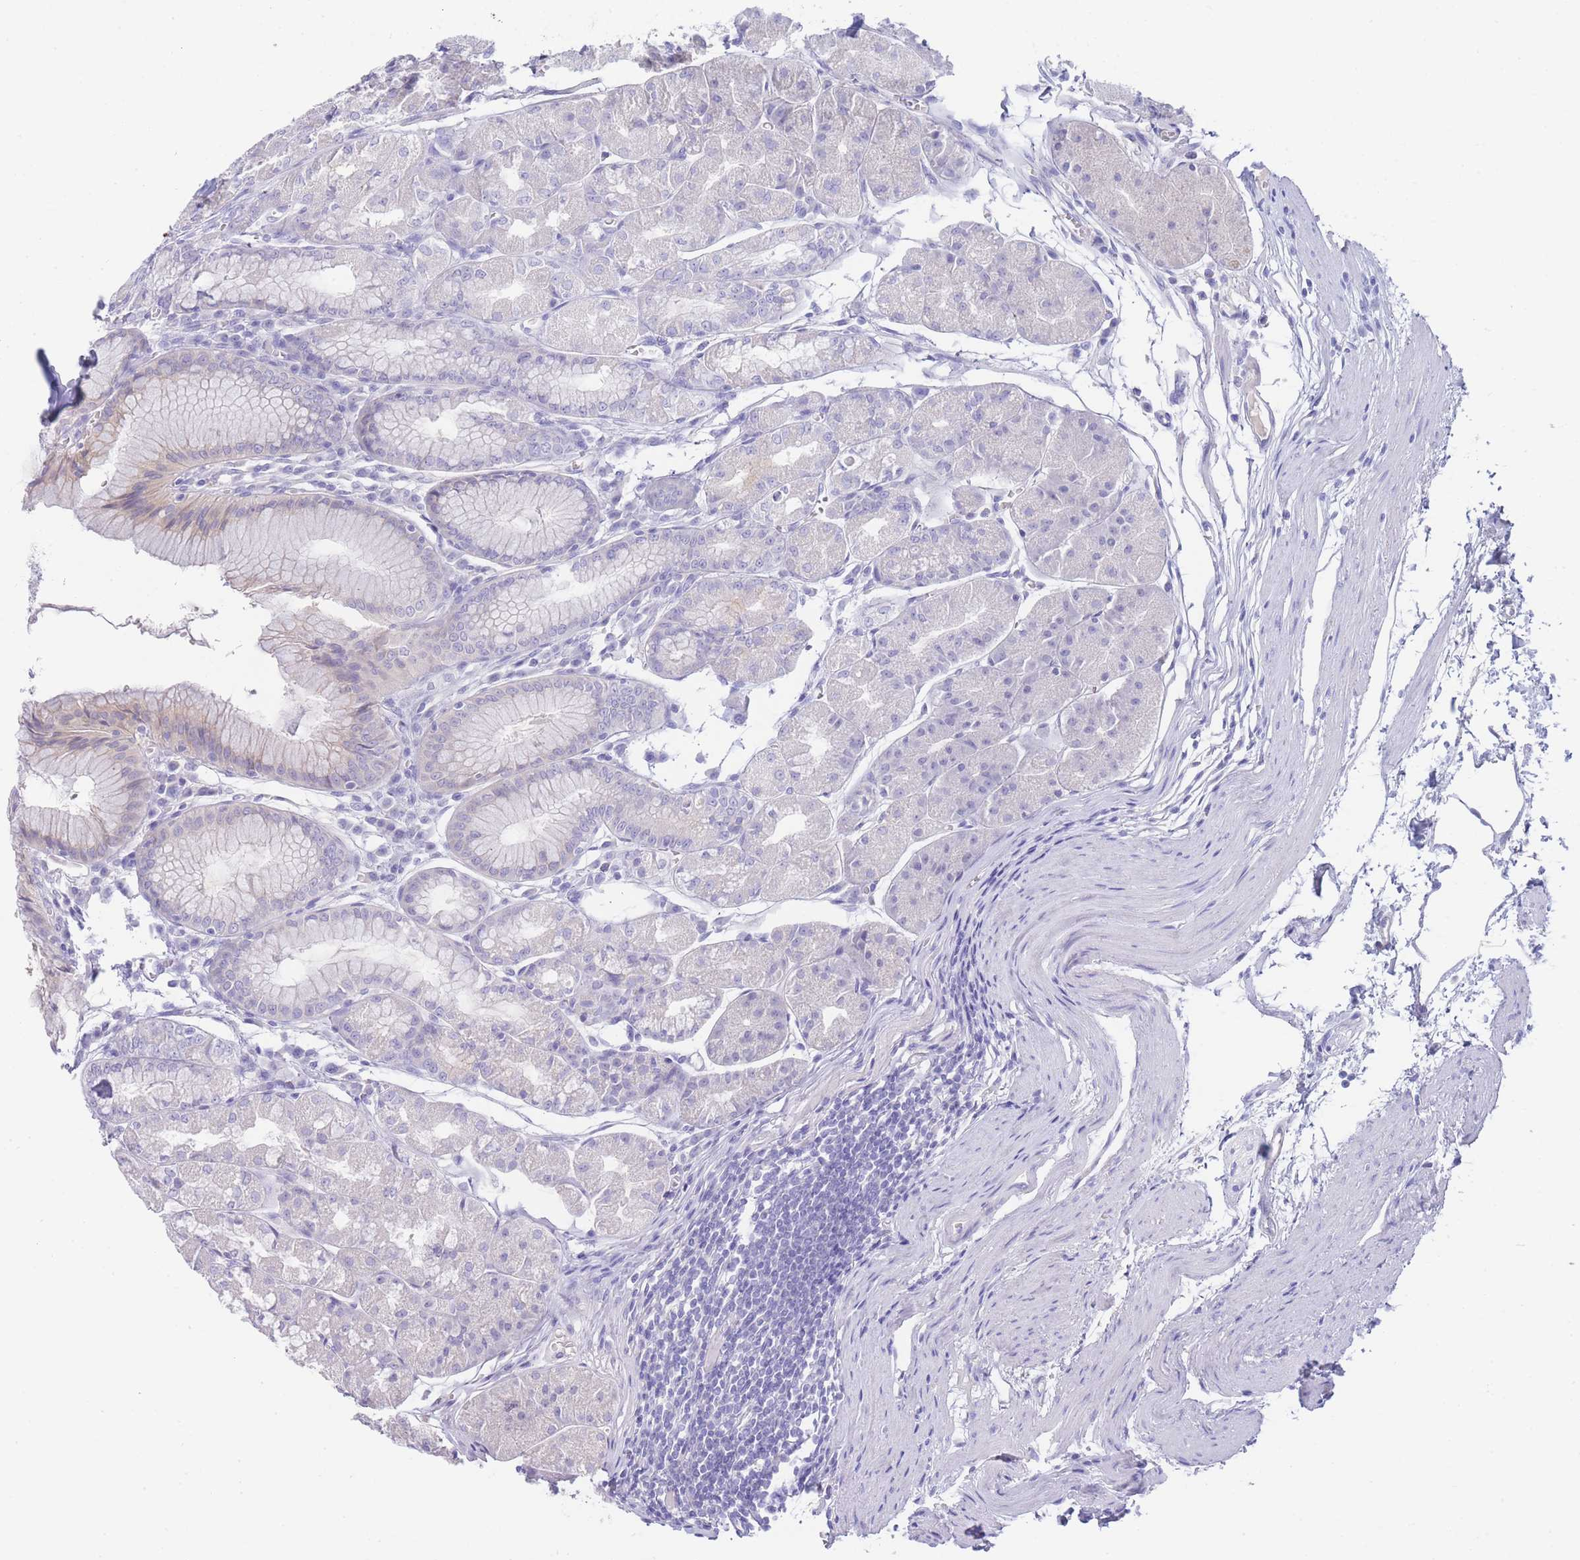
{"staining": {"intensity": "moderate", "quantity": "<25%", "location": "cytoplasmic/membranous"}, "tissue": "stomach", "cell_type": "Glandular cells", "image_type": "normal", "snomed": [{"axis": "morphology", "description": "Normal tissue, NOS"}, {"axis": "topography", "description": "Stomach"}], "caption": "Immunohistochemical staining of normal stomach demonstrates <25% levels of moderate cytoplasmic/membranous protein positivity in about <25% of glandular cells. (Brightfield microscopy of DAB IHC at high magnification).", "gene": "LRRC37A2", "patient": {"sex": "male", "age": 55}}